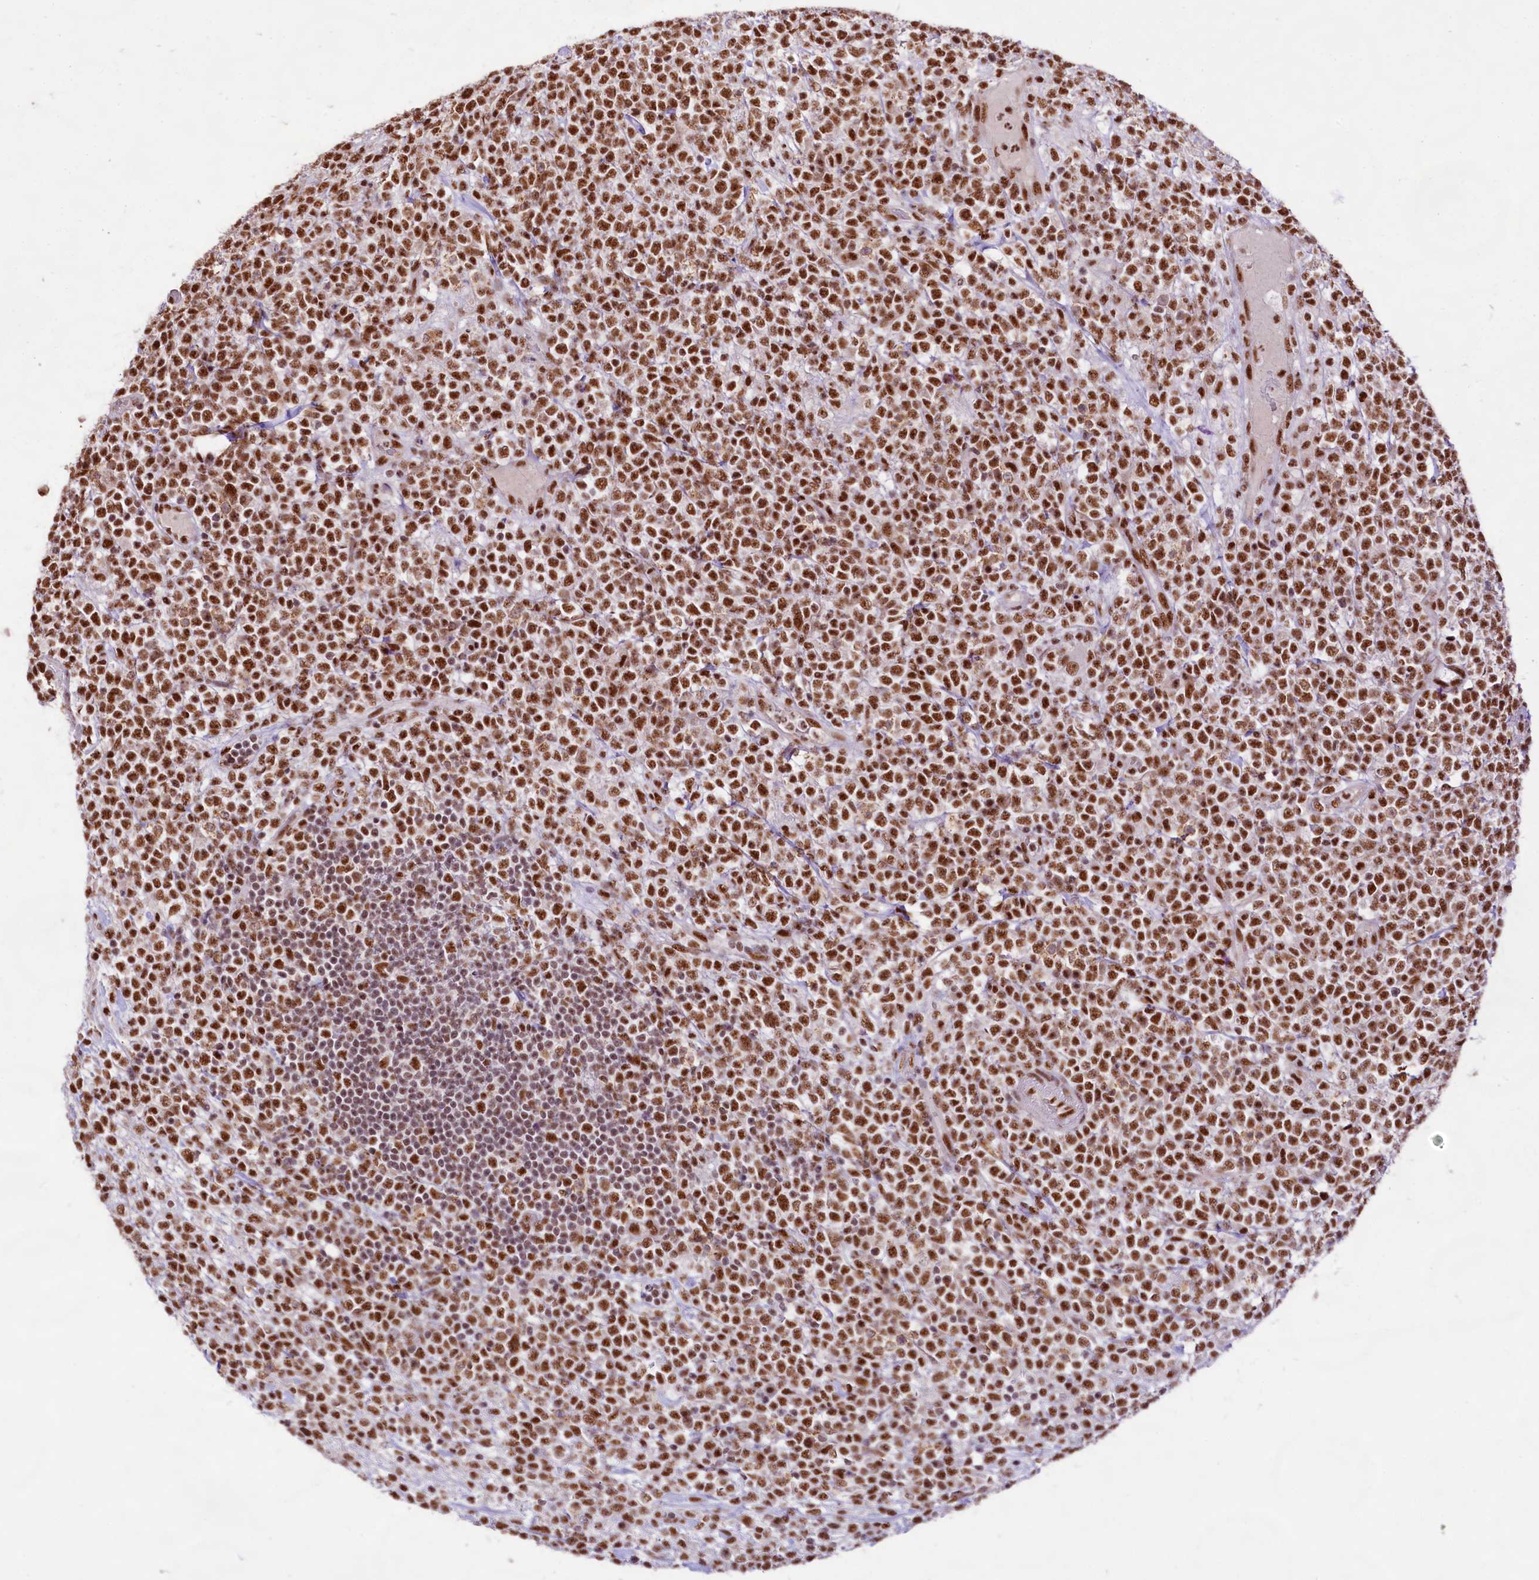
{"staining": {"intensity": "strong", "quantity": ">75%", "location": "nuclear"}, "tissue": "lymphoma", "cell_type": "Tumor cells", "image_type": "cancer", "snomed": [{"axis": "morphology", "description": "Malignant lymphoma, non-Hodgkin's type, High grade"}, {"axis": "topography", "description": "Colon"}], "caption": "Immunohistochemical staining of human high-grade malignant lymphoma, non-Hodgkin's type exhibits high levels of strong nuclear protein staining in approximately >75% of tumor cells.", "gene": "HIRA", "patient": {"sex": "female", "age": 53}}